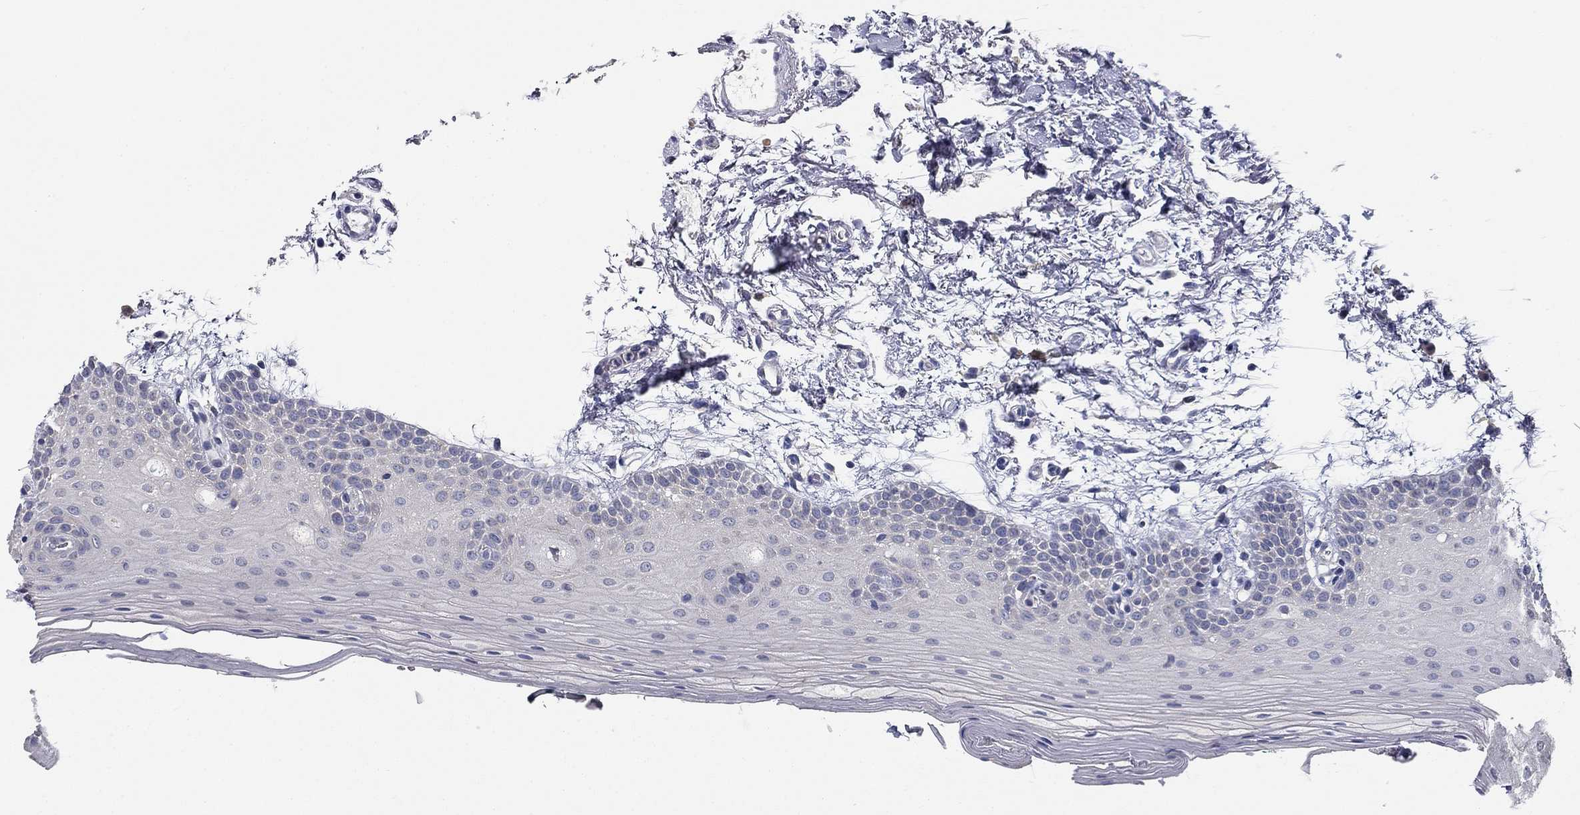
{"staining": {"intensity": "negative", "quantity": "none", "location": "none"}, "tissue": "oral mucosa", "cell_type": "Squamous epithelial cells", "image_type": "normal", "snomed": [{"axis": "morphology", "description": "Normal tissue, NOS"}, {"axis": "topography", "description": "Oral tissue"}, {"axis": "topography", "description": "Tounge, NOS"}], "caption": "Squamous epithelial cells are negative for protein expression in unremarkable human oral mucosa. The staining is performed using DAB brown chromogen with nuclei counter-stained in using hematoxylin.", "gene": "SLC2A9", "patient": {"sex": "female", "age": 86}}